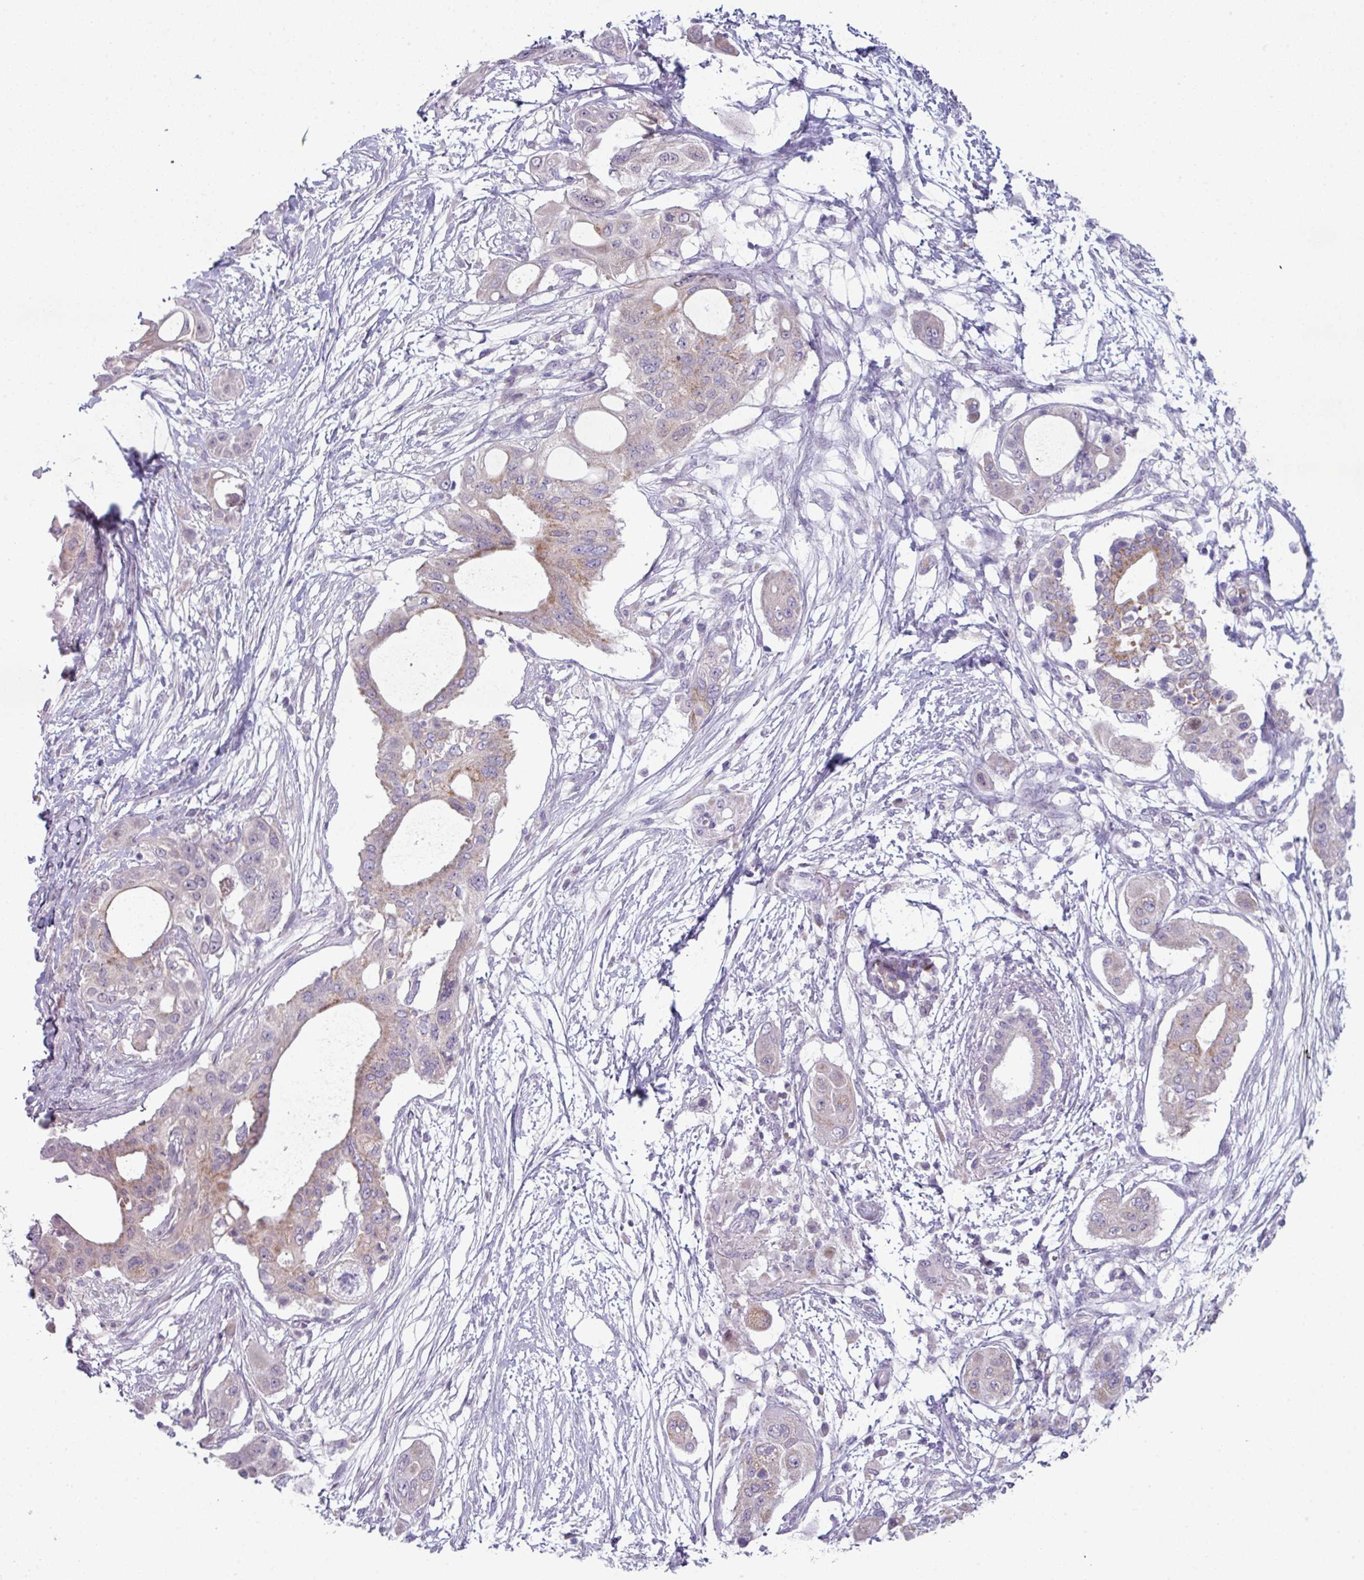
{"staining": {"intensity": "moderate", "quantity": "25%-75%", "location": "cytoplasmic/membranous"}, "tissue": "pancreatic cancer", "cell_type": "Tumor cells", "image_type": "cancer", "snomed": [{"axis": "morphology", "description": "Adenocarcinoma, NOS"}, {"axis": "topography", "description": "Pancreas"}], "caption": "Pancreatic adenocarcinoma tissue shows moderate cytoplasmic/membranous expression in about 25%-75% of tumor cells", "gene": "ZNF615", "patient": {"sex": "male", "age": 68}}